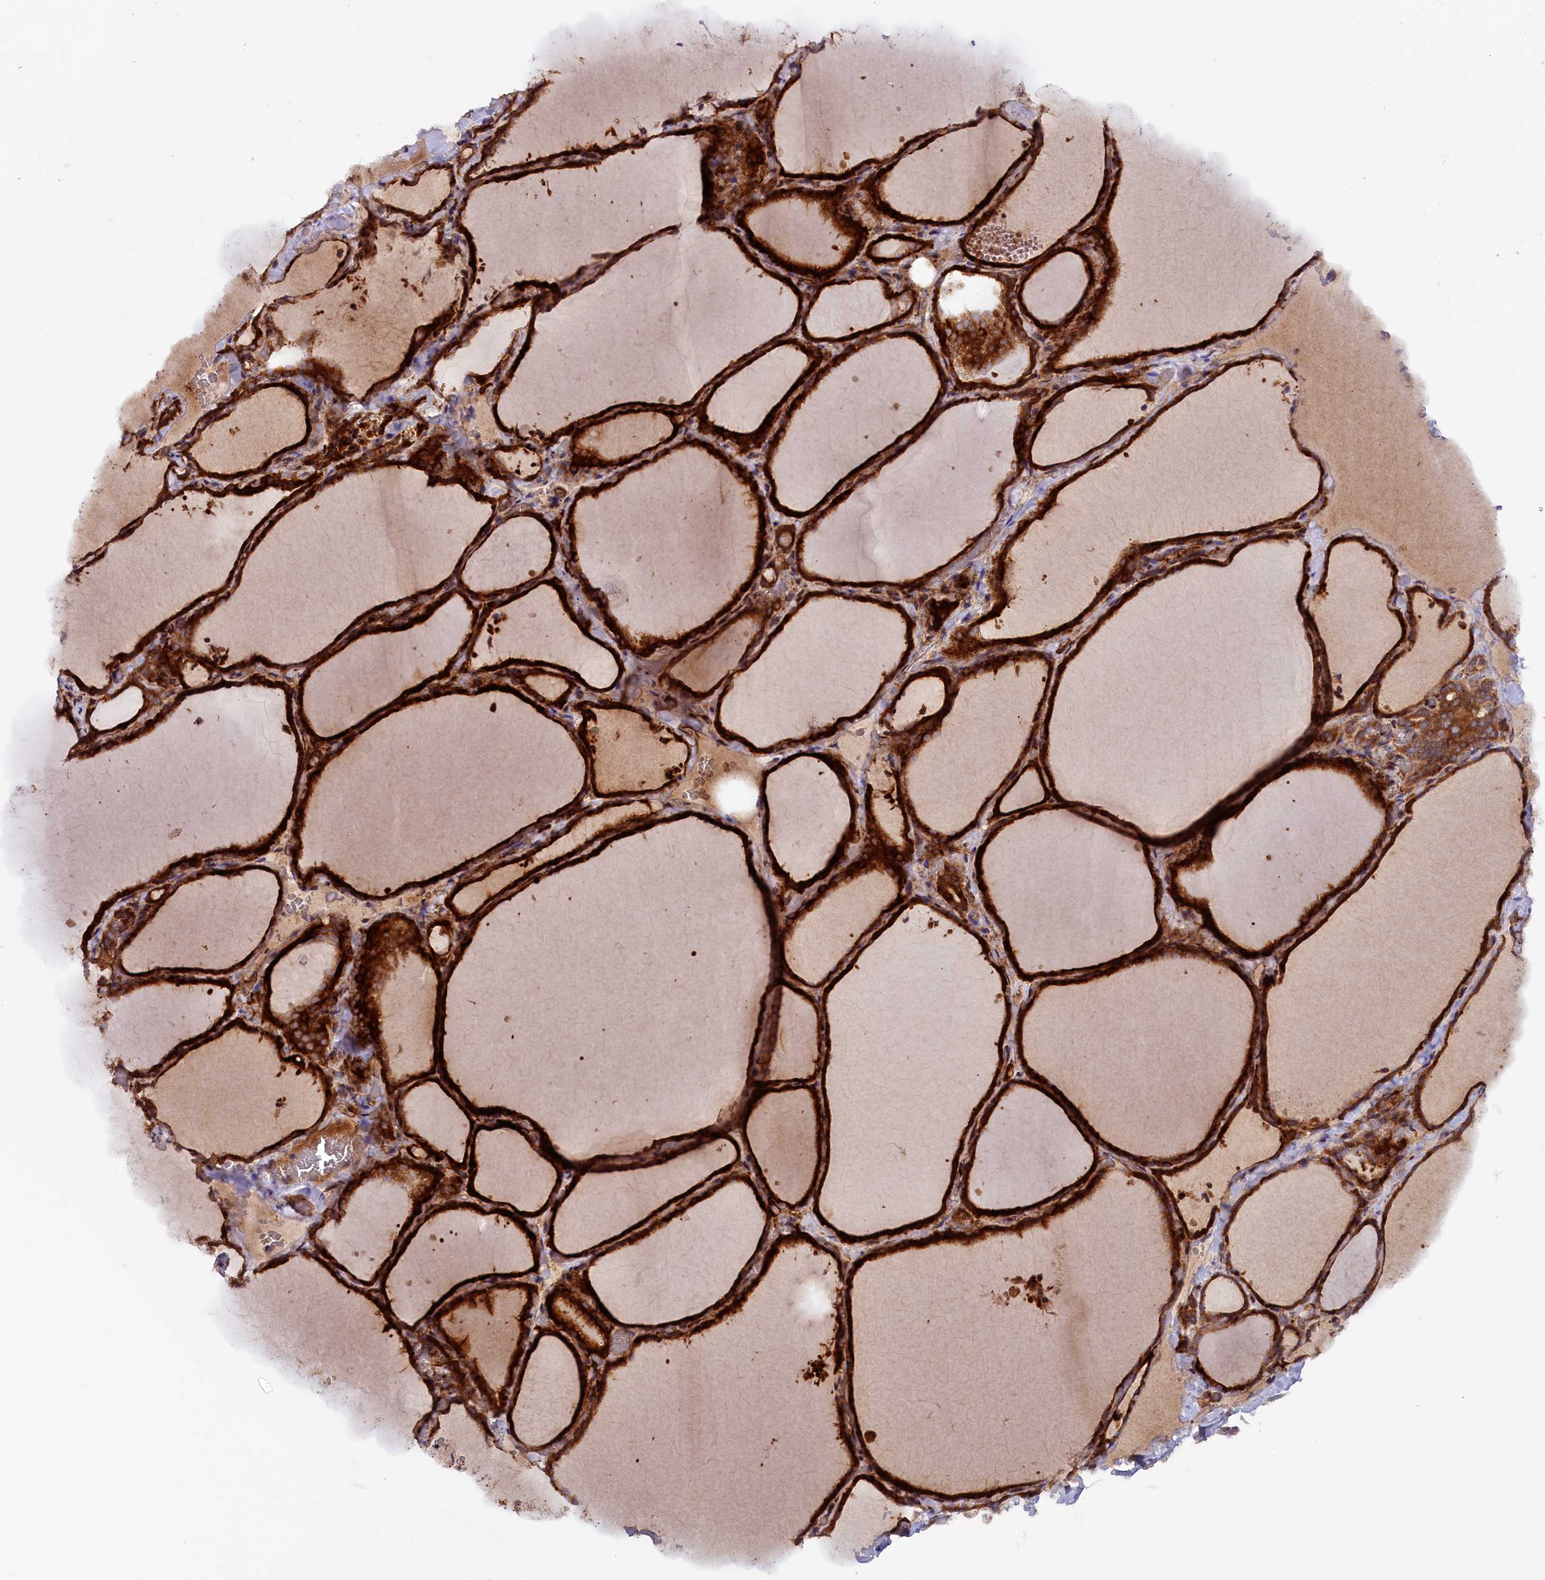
{"staining": {"intensity": "strong", "quantity": ">75%", "location": "cytoplasmic/membranous"}, "tissue": "thyroid gland", "cell_type": "Glandular cells", "image_type": "normal", "snomed": [{"axis": "morphology", "description": "Normal tissue, NOS"}, {"axis": "topography", "description": "Thyroid gland"}], "caption": "This is a histology image of IHC staining of normal thyroid gland, which shows strong positivity in the cytoplasmic/membranous of glandular cells.", "gene": "ARRDC4", "patient": {"sex": "female", "age": 22}}